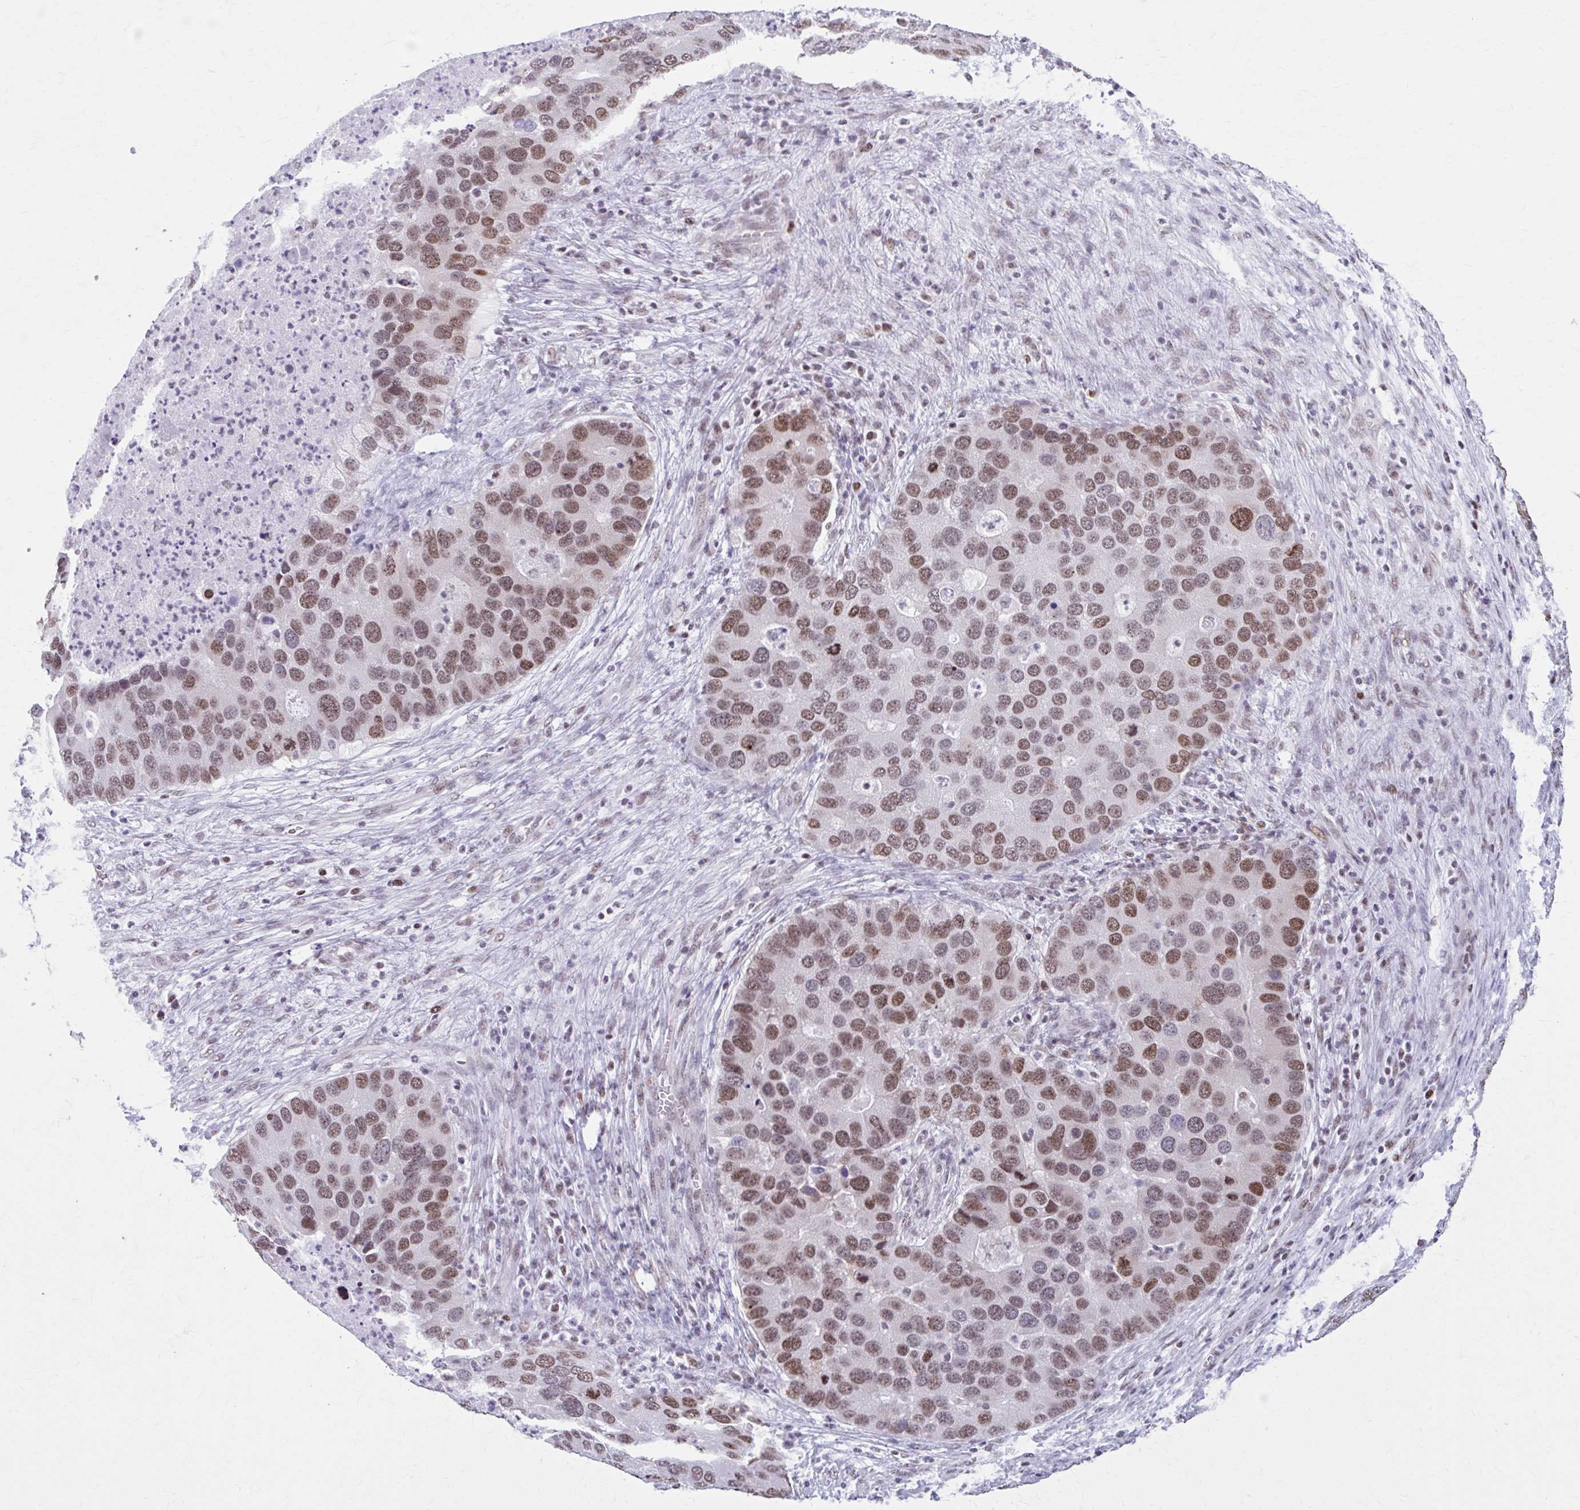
{"staining": {"intensity": "moderate", "quantity": ">75%", "location": "nuclear"}, "tissue": "lung cancer", "cell_type": "Tumor cells", "image_type": "cancer", "snomed": [{"axis": "morphology", "description": "Aneuploidy"}, {"axis": "morphology", "description": "Adenocarcinoma, NOS"}, {"axis": "topography", "description": "Lymph node"}, {"axis": "topography", "description": "Lung"}], "caption": "IHC of human lung cancer displays medium levels of moderate nuclear positivity in approximately >75% of tumor cells. The staining was performed using DAB to visualize the protein expression in brown, while the nuclei were stained in blue with hematoxylin (Magnification: 20x).", "gene": "PABIR1", "patient": {"sex": "female", "age": 74}}